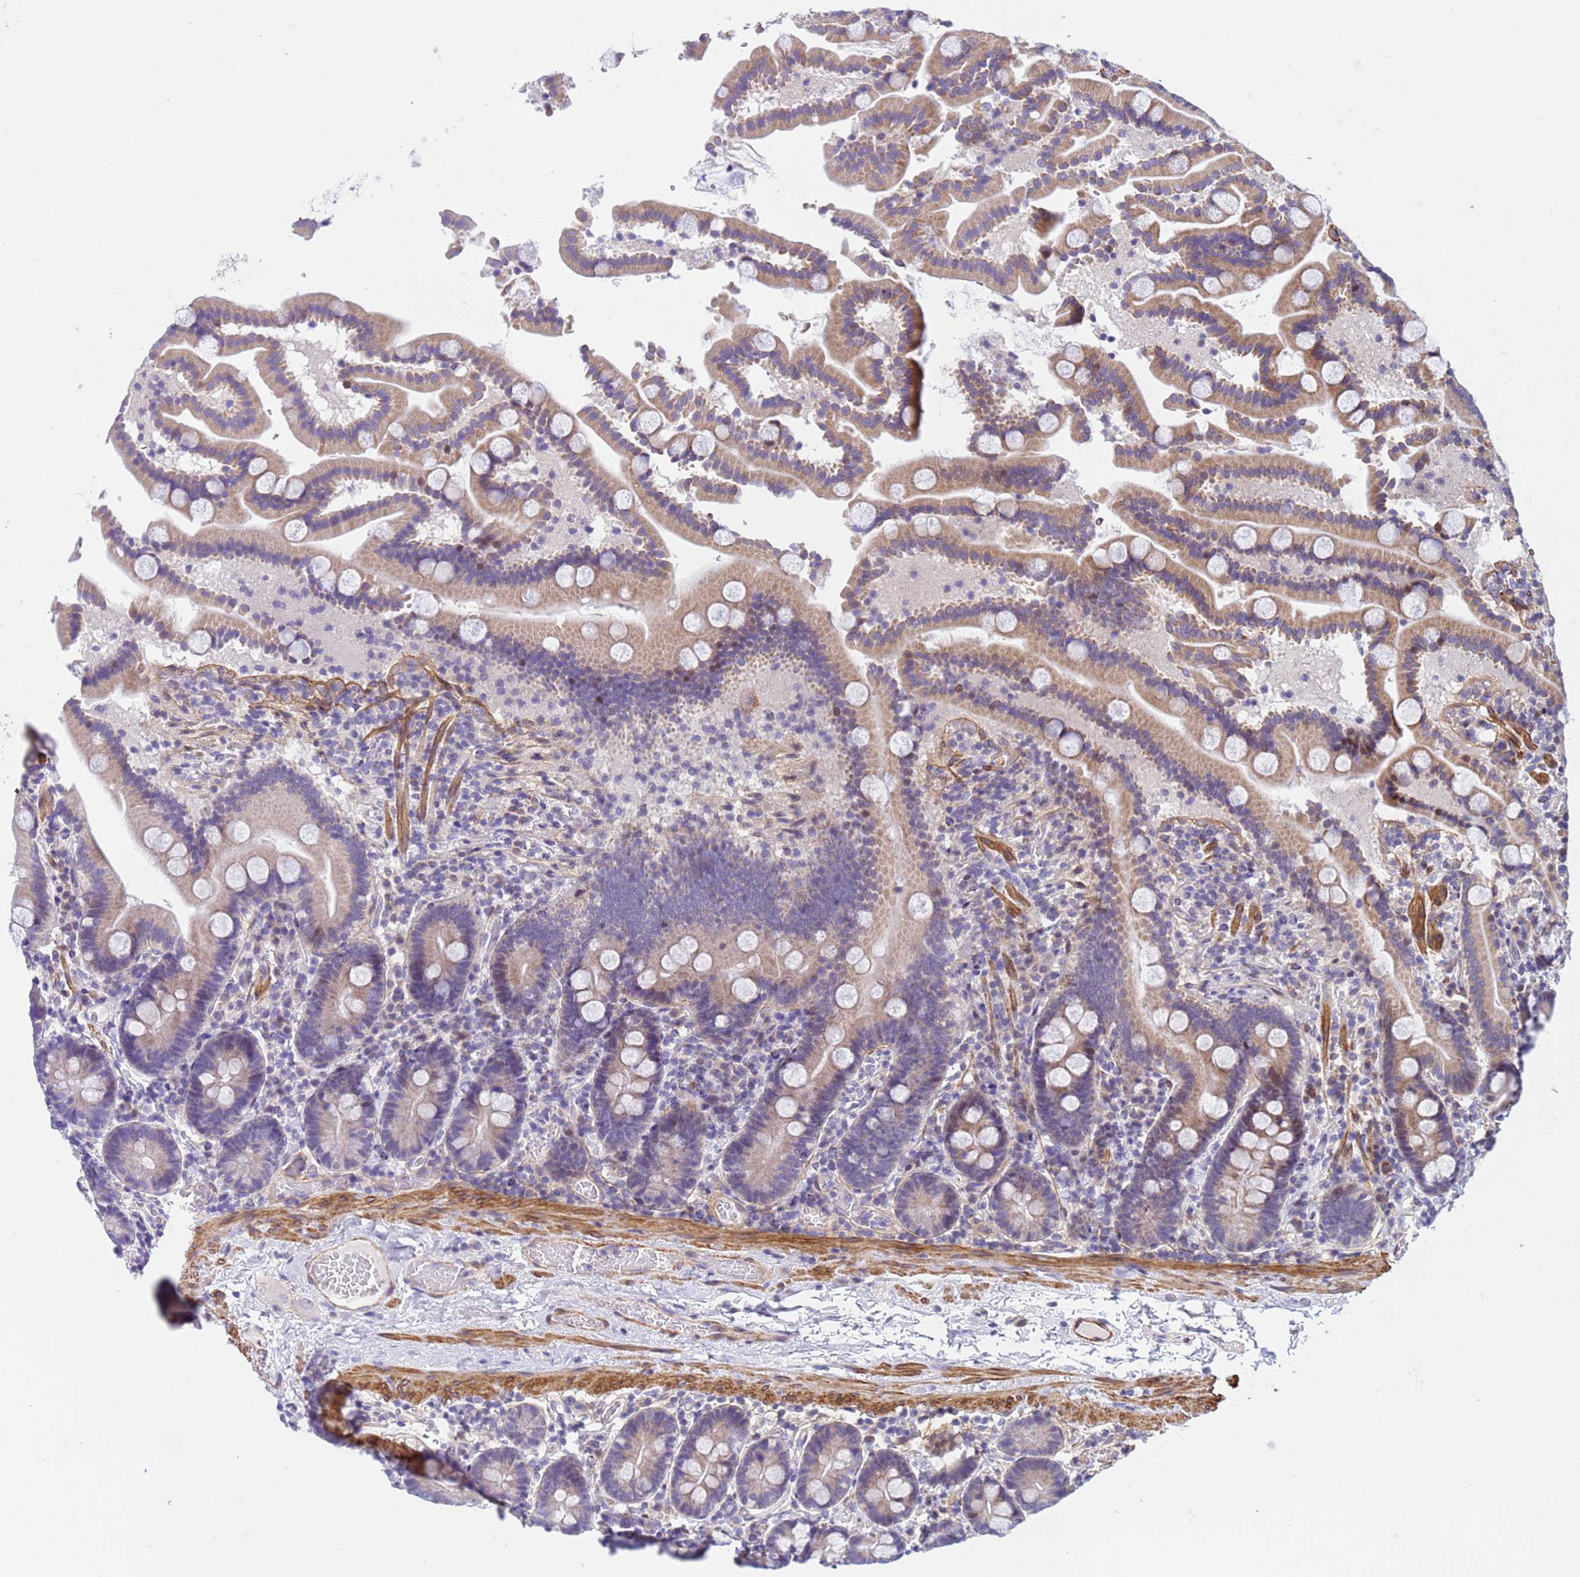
{"staining": {"intensity": "weak", "quantity": "25%-75%", "location": "cytoplasmic/membranous"}, "tissue": "duodenum", "cell_type": "Glandular cells", "image_type": "normal", "snomed": [{"axis": "morphology", "description": "Normal tissue, NOS"}, {"axis": "topography", "description": "Duodenum"}], "caption": "A micrograph of duodenum stained for a protein reveals weak cytoplasmic/membranous brown staining in glandular cells.", "gene": "P2RX7", "patient": {"sex": "male", "age": 55}}